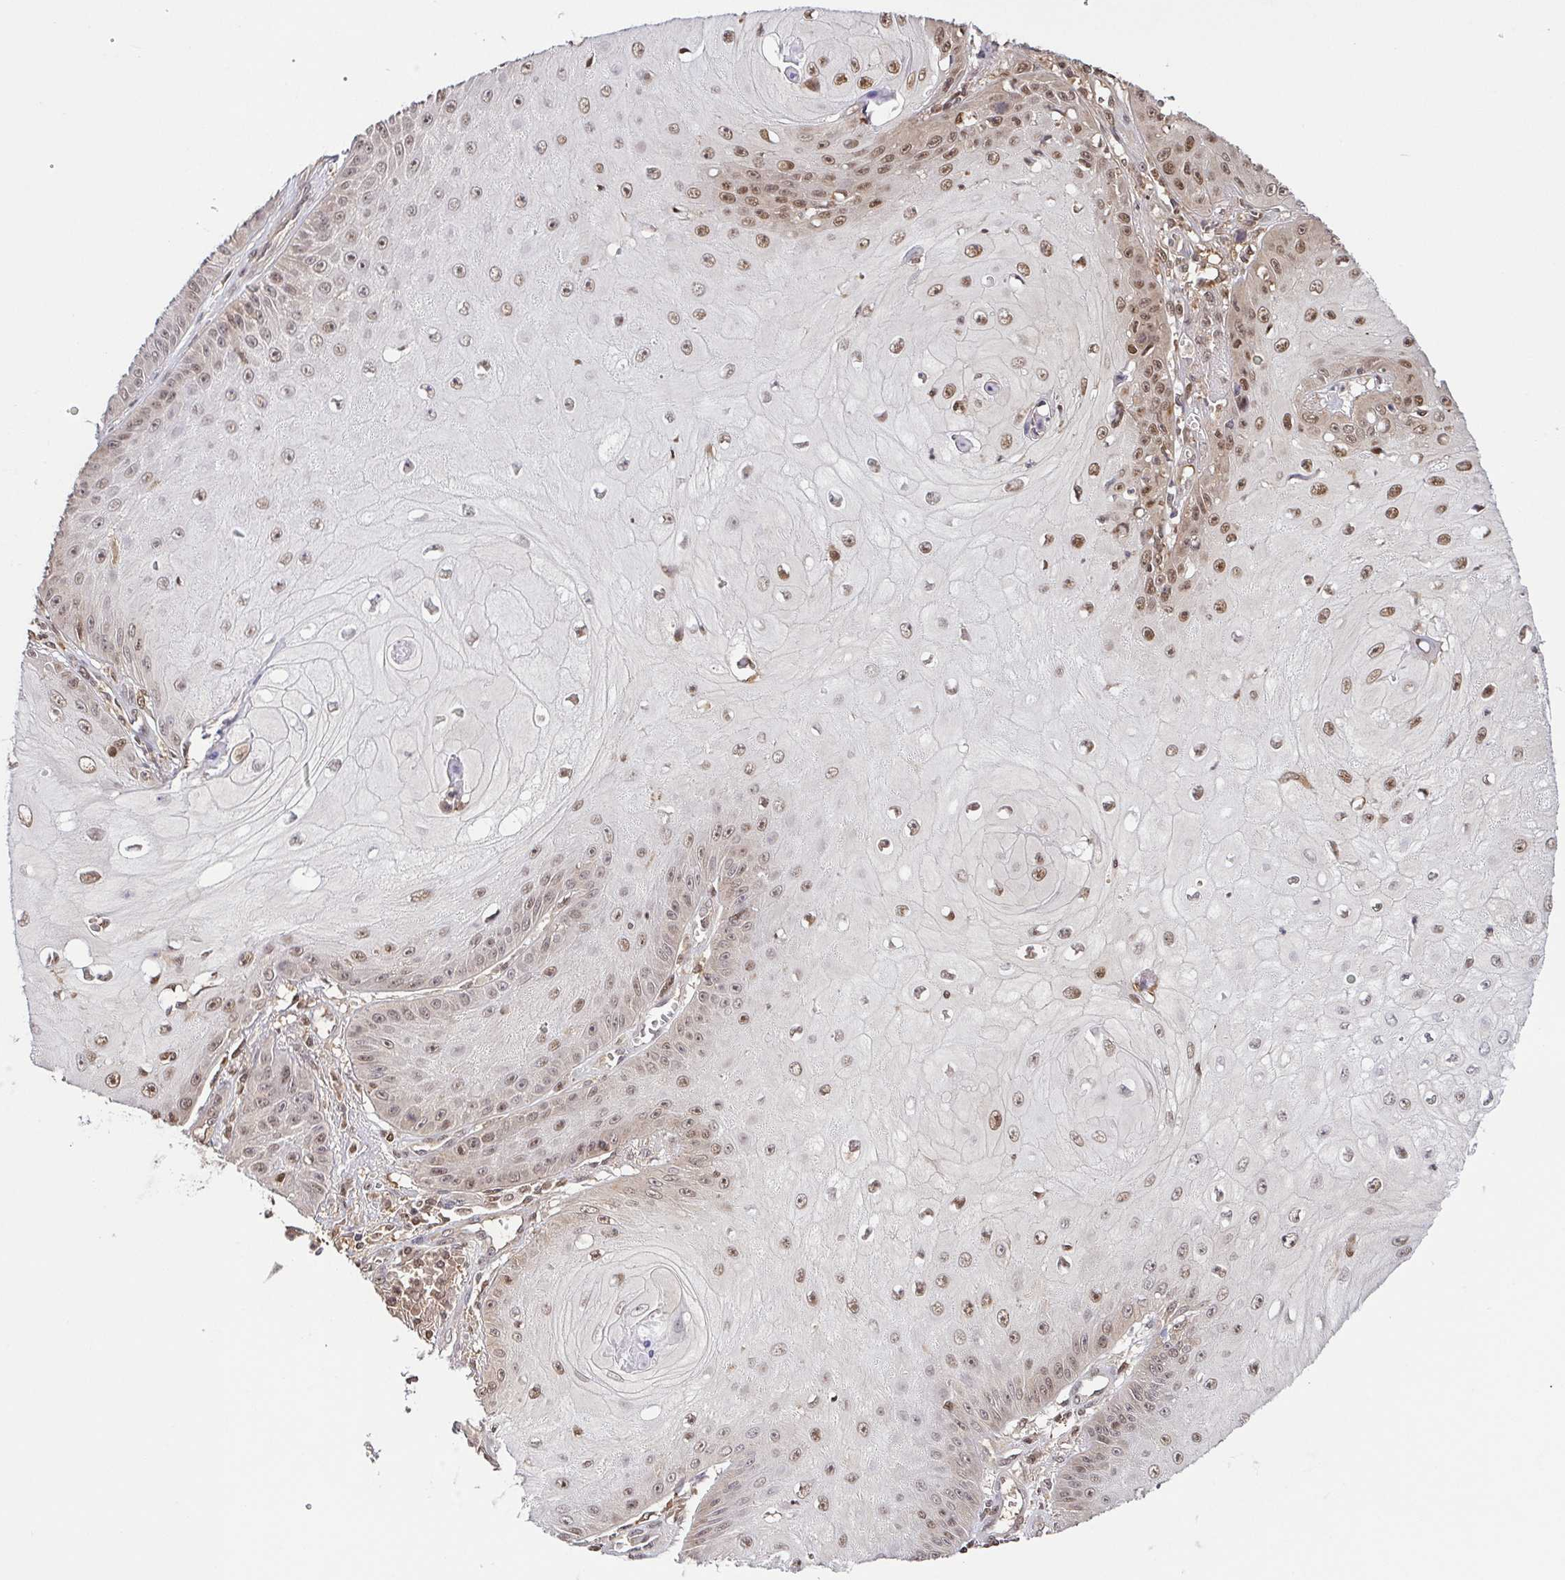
{"staining": {"intensity": "moderate", "quantity": ">75%", "location": "cytoplasmic/membranous,nuclear"}, "tissue": "skin cancer", "cell_type": "Tumor cells", "image_type": "cancer", "snomed": [{"axis": "morphology", "description": "Squamous cell carcinoma, NOS"}, {"axis": "topography", "description": "Skin"}], "caption": "Tumor cells show moderate cytoplasmic/membranous and nuclear positivity in approximately >75% of cells in skin cancer (squamous cell carcinoma).", "gene": "PSMB9", "patient": {"sex": "male", "age": 70}}